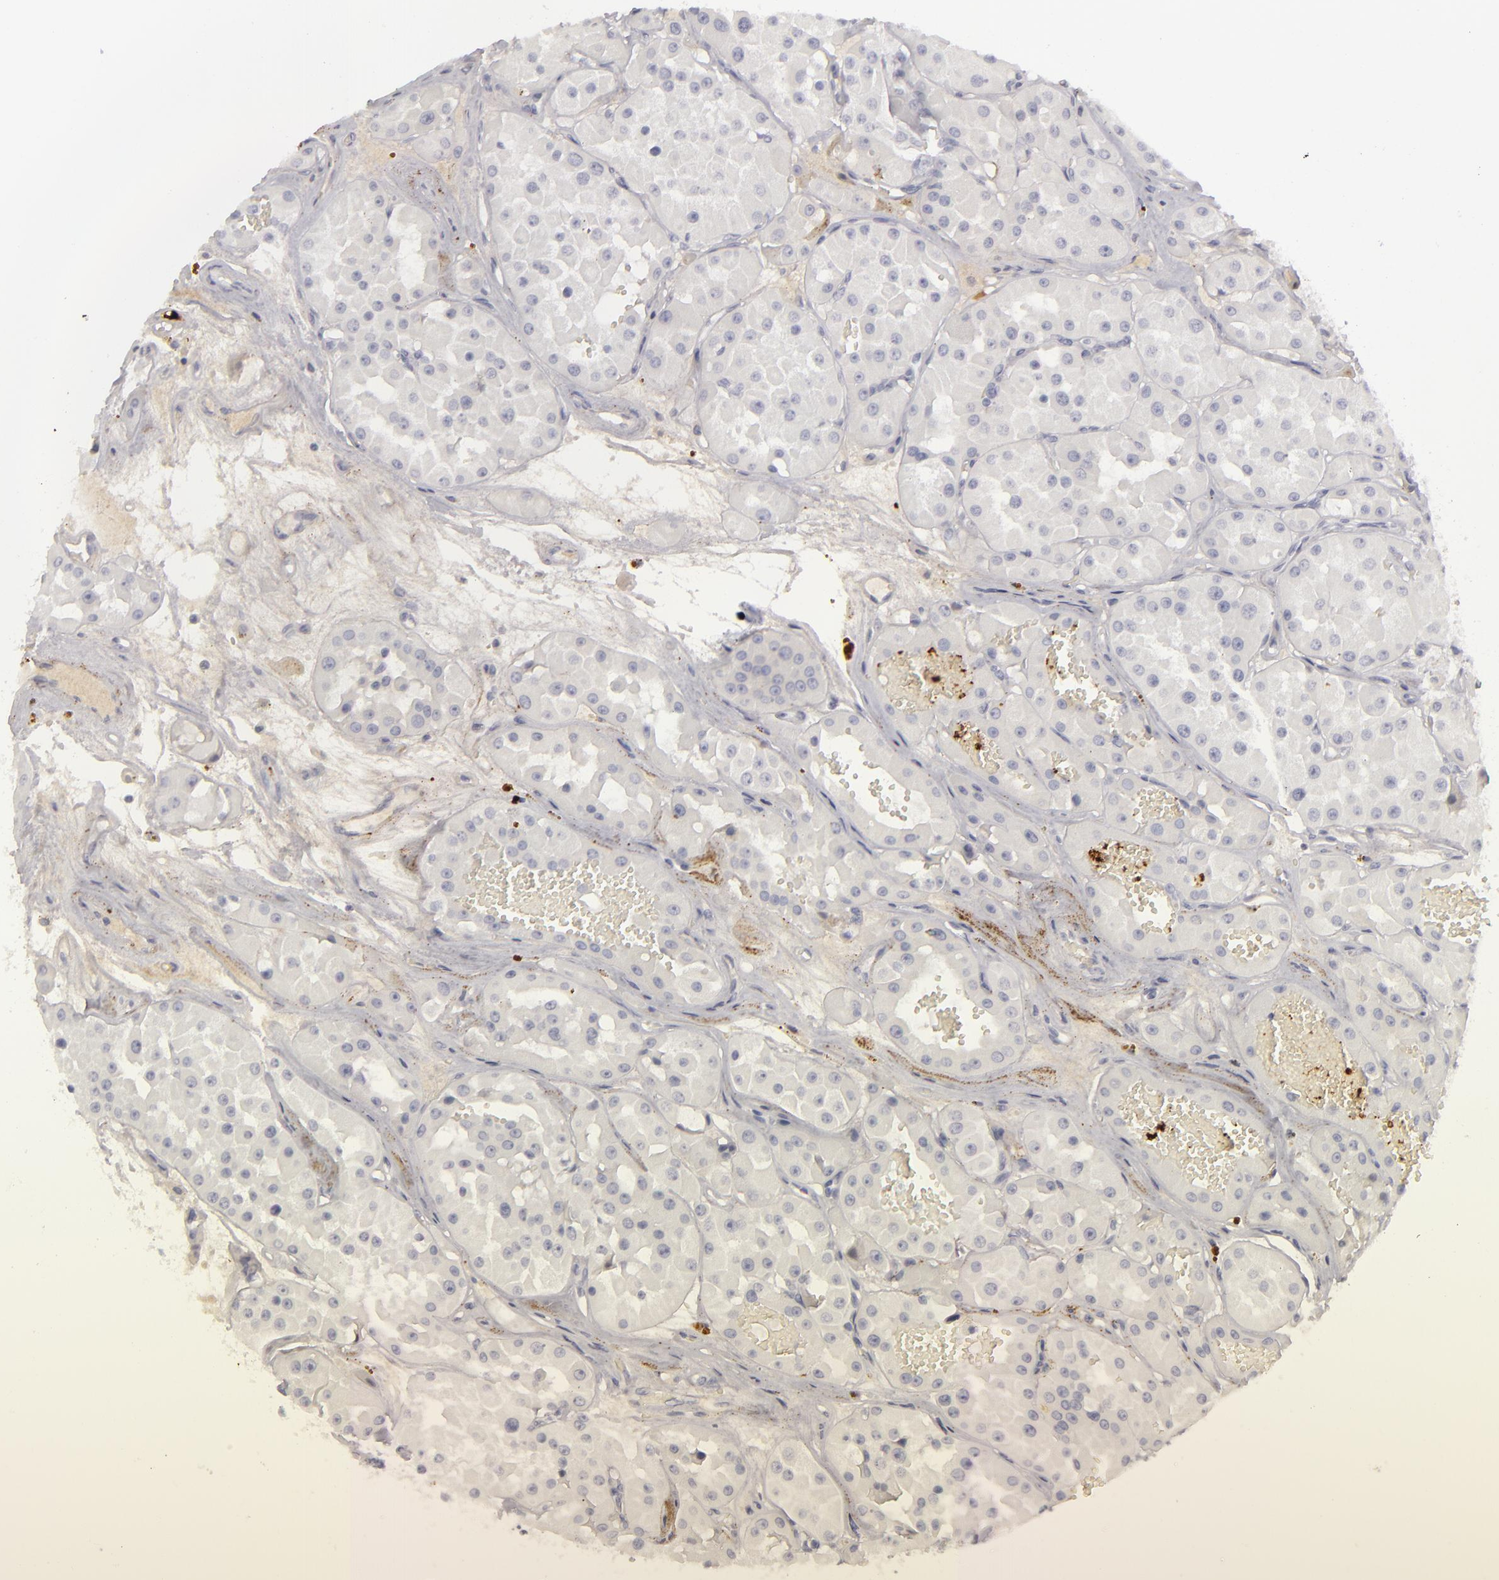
{"staining": {"intensity": "negative", "quantity": "none", "location": "none"}, "tissue": "renal cancer", "cell_type": "Tumor cells", "image_type": "cancer", "snomed": [{"axis": "morphology", "description": "Adenocarcinoma, uncertain malignant potential"}, {"axis": "topography", "description": "Kidney"}], "caption": "High power microscopy image of an IHC photomicrograph of renal adenocarcinoma,  uncertain malignant potential, revealing no significant staining in tumor cells. The staining is performed using DAB (3,3'-diaminobenzidine) brown chromogen with nuclei counter-stained in using hematoxylin.", "gene": "C9", "patient": {"sex": "male", "age": 63}}